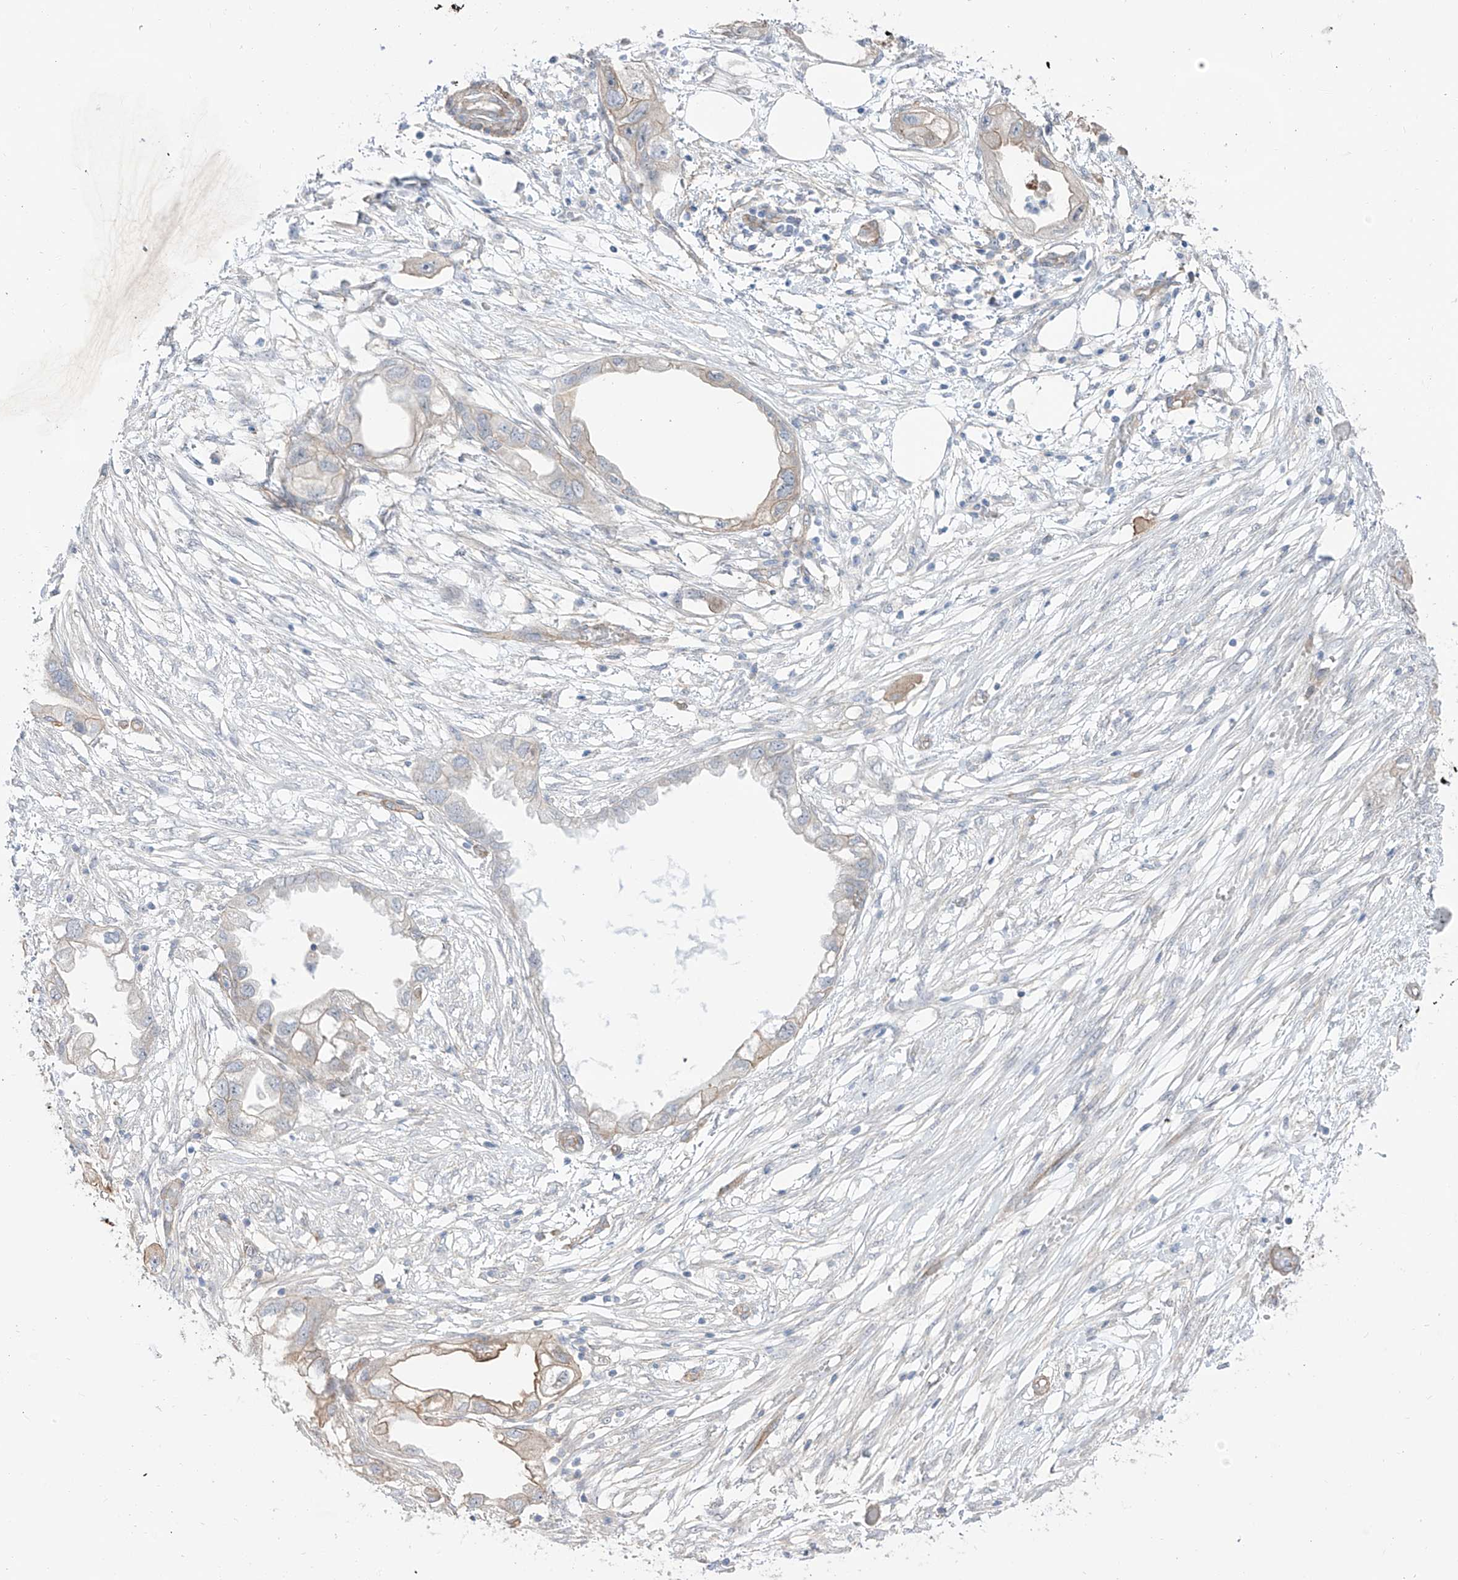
{"staining": {"intensity": "moderate", "quantity": "<25%", "location": "cytoplasmic/membranous"}, "tissue": "endometrial cancer", "cell_type": "Tumor cells", "image_type": "cancer", "snomed": [{"axis": "morphology", "description": "Adenocarcinoma, NOS"}, {"axis": "morphology", "description": "Adenocarcinoma, metastatic, NOS"}, {"axis": "topography", "description": "Adipose tissue"}, {"axis": "topography", "description": "Endometrium"}], "caption": "Endometrial adenocarcinoma stained with DAB immunohistochemistry (IHC) shows low levels of moderate cytoplasmic/membranous positivity in about <25% of tumor cells.", "gene": "ZNF180", "patient": {"sex": "female", "age": 67}}